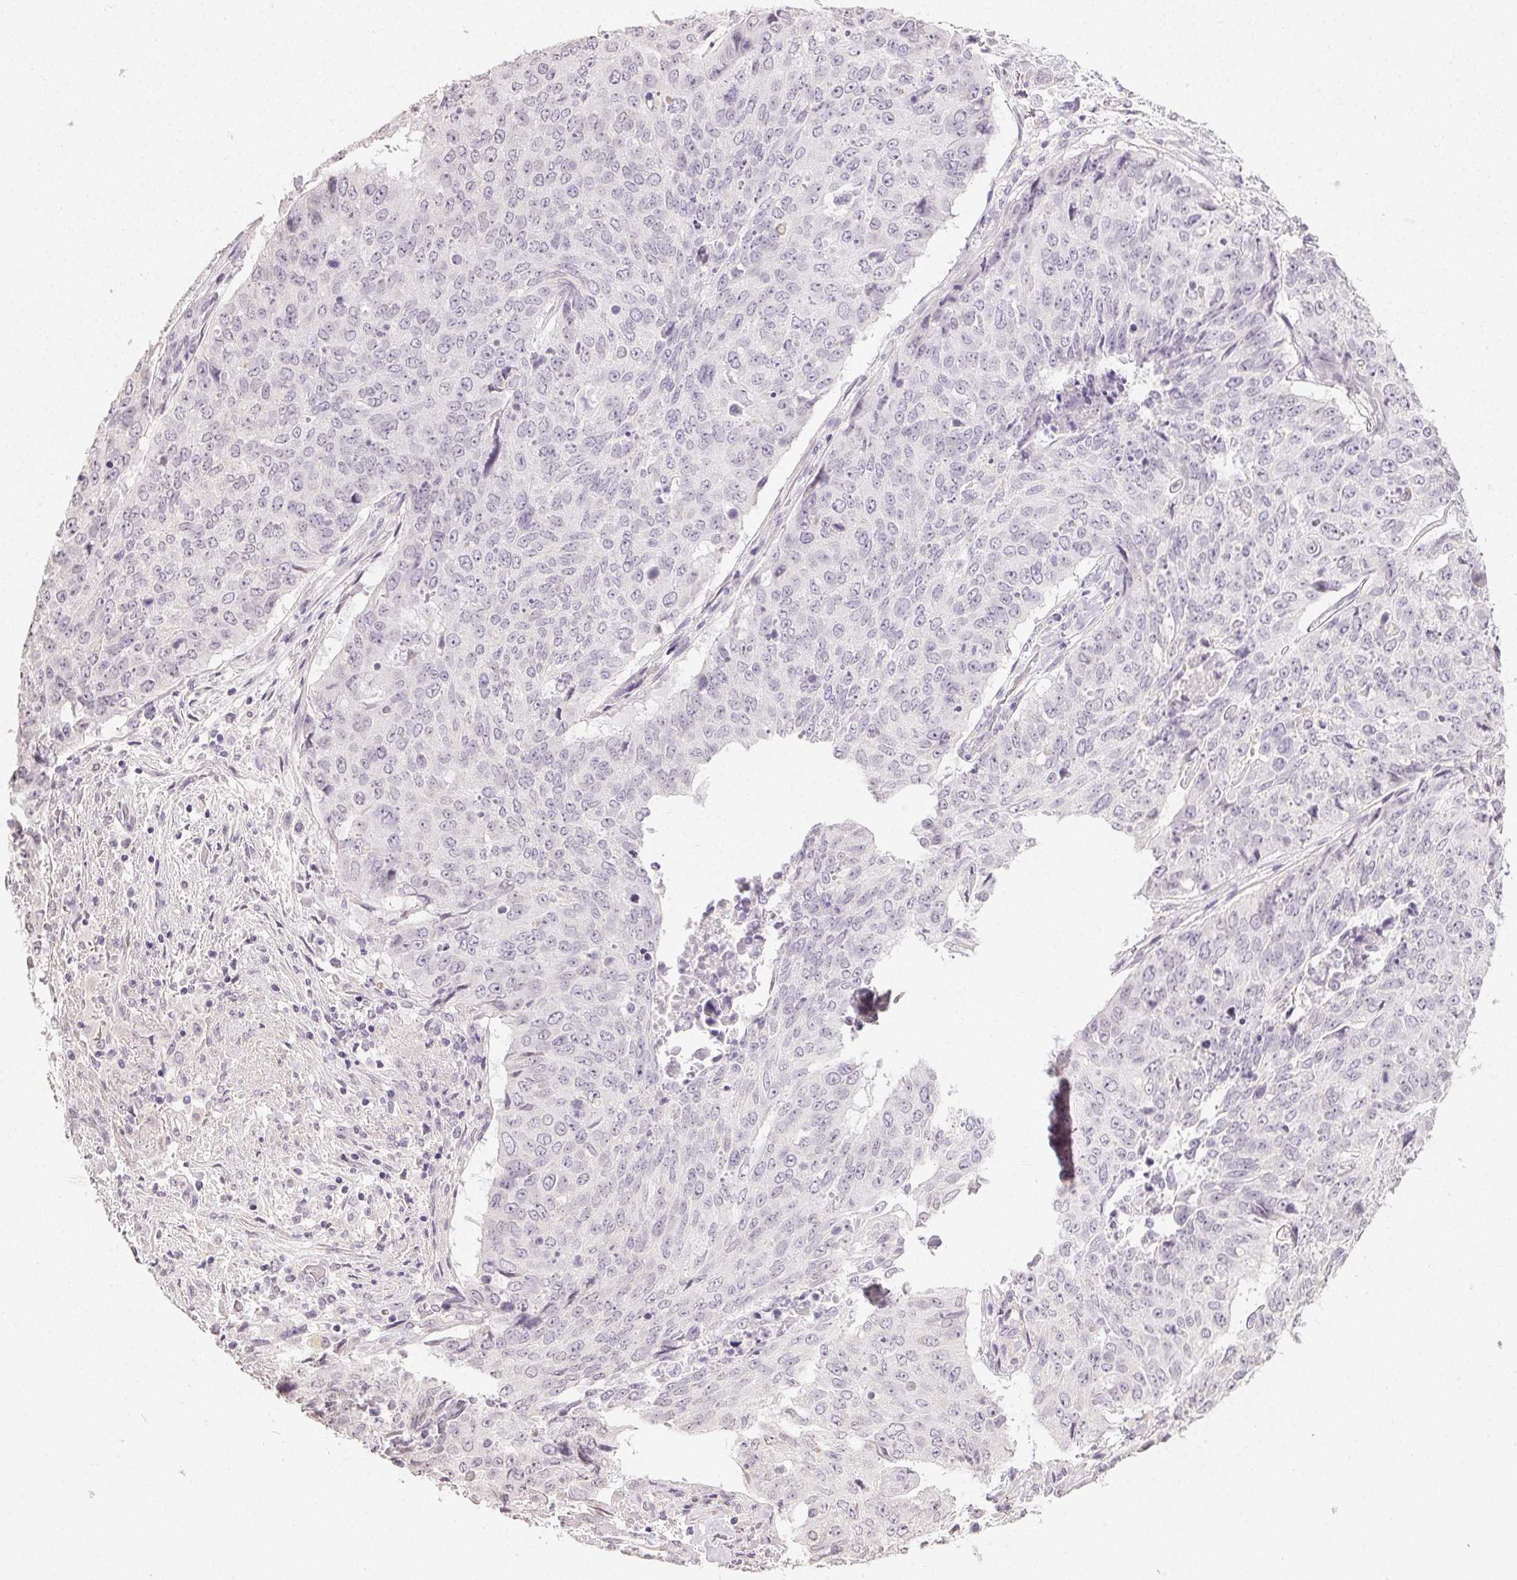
{"staining": {"intensity": "negative", "quantity": "none", "location": "none"}, "tissue": "lung cancer", "cell_type": "Tumor cells", "image_type": "cancer", "snomed": [{"axis": "morphology", "description": "Normal tissue, NOS"}, {"axis": "morphology", "description": "Squamous cell carcinoma, NOS"}, {"axis": "topography", "description": "Bronchus"}, {"axis": "topography", "description": "Lung"}], "caption": "Tumor cells are negative for brown protein staining in squamous cell carcinoma (lung).", "gene": "TMEM174", "patient": {"sex": "male", "age": 64}}